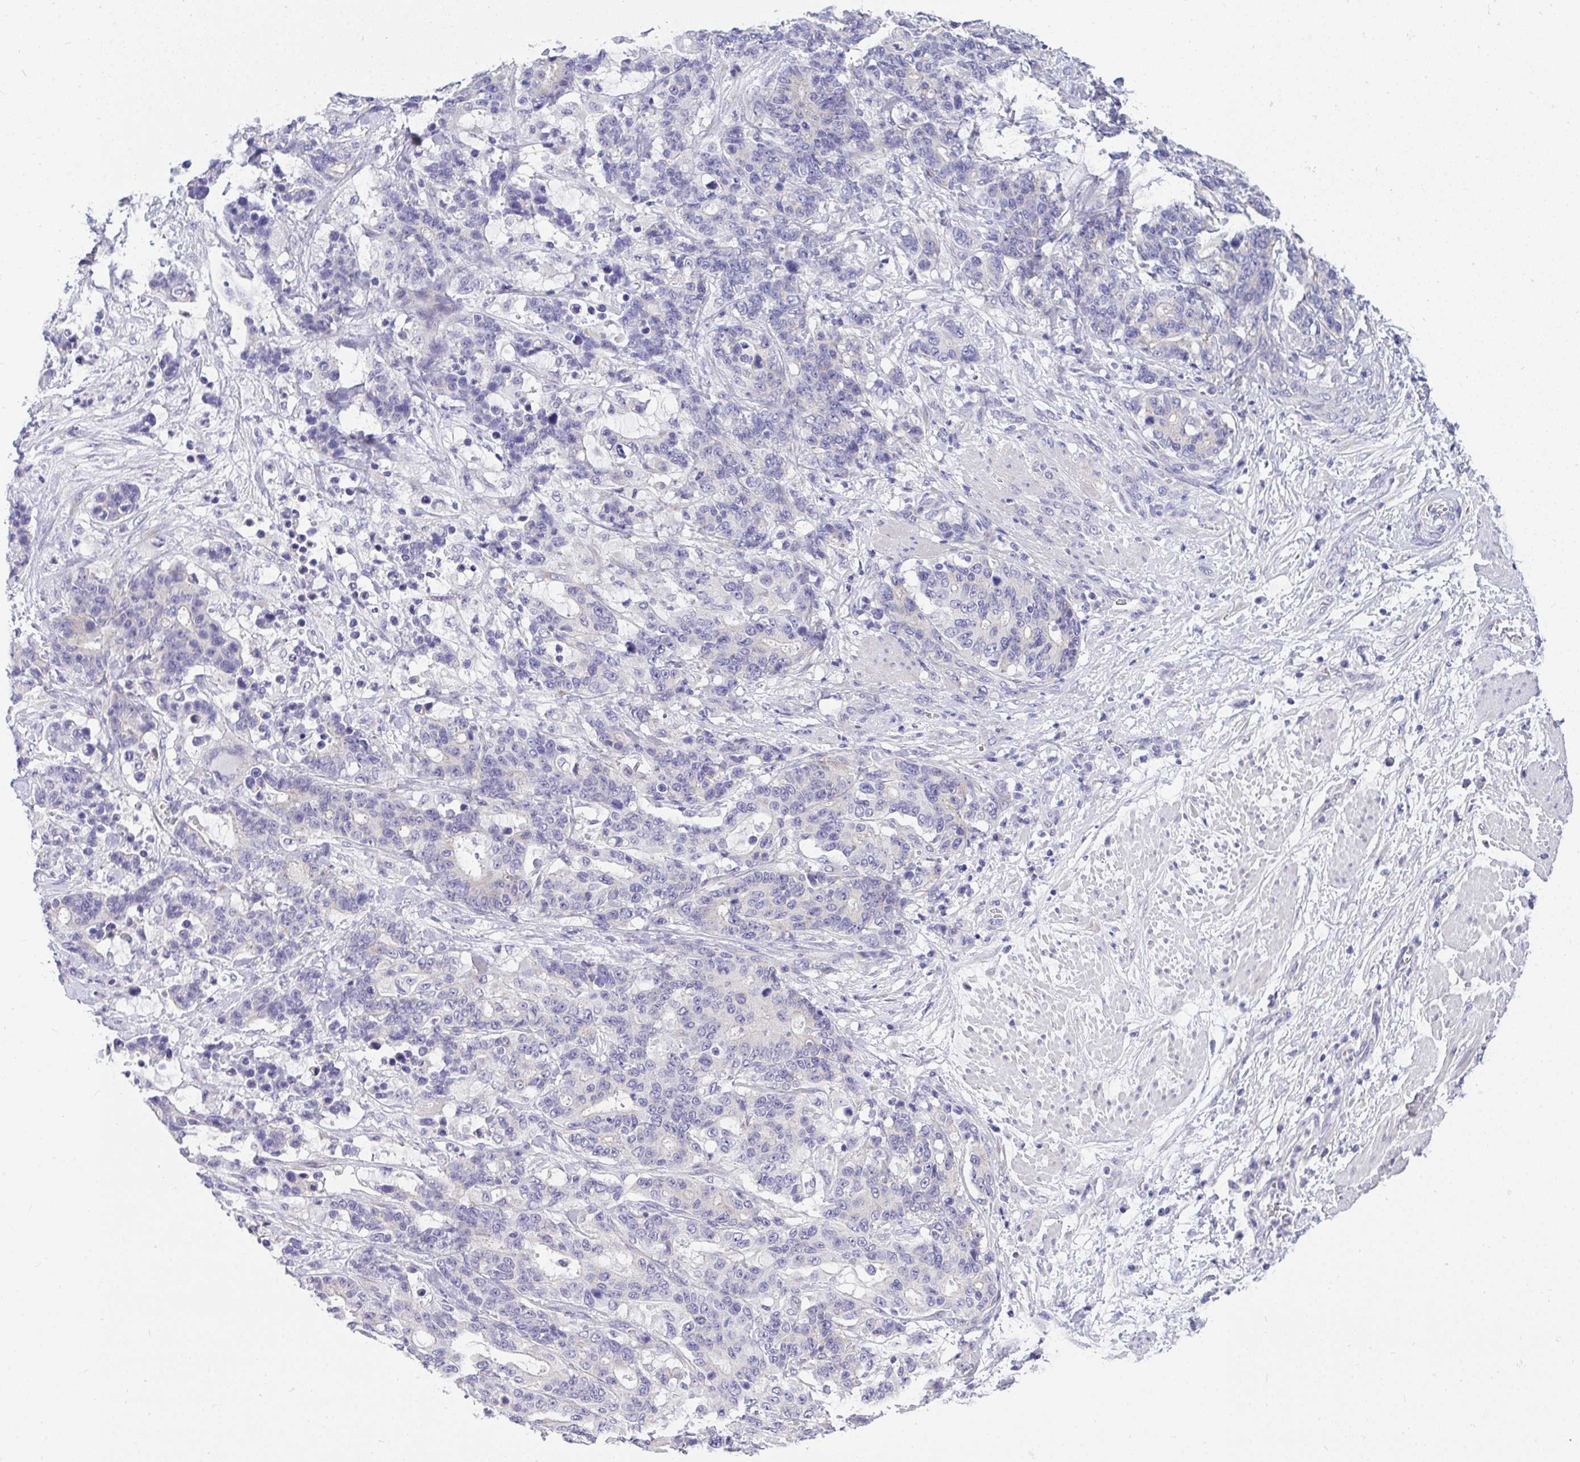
{"staining": {"intensity": "negative", "quantity": "none", "location": "none"}, "tissue": "stomach cancer", "cell_type": "Tumor cells", "image_type": "cancer", "snomed": [{"axis": "morphology", "description": "Normal tissue, NOS"}, {"axis": "morphology", "description": "Adenocarcinoma, NOS"}, {"axis": "topography", "description": "Stomach"}], "caption": "Immunohistochemistry (IHC) of human stomach cancer (adenocarcinoma) reveals no staining in tumor cells. (DAB immunohistochemistry (IHC), high magnification).", "gene": "VGLL3", "patient": {"sex": "female", "age": 64}}